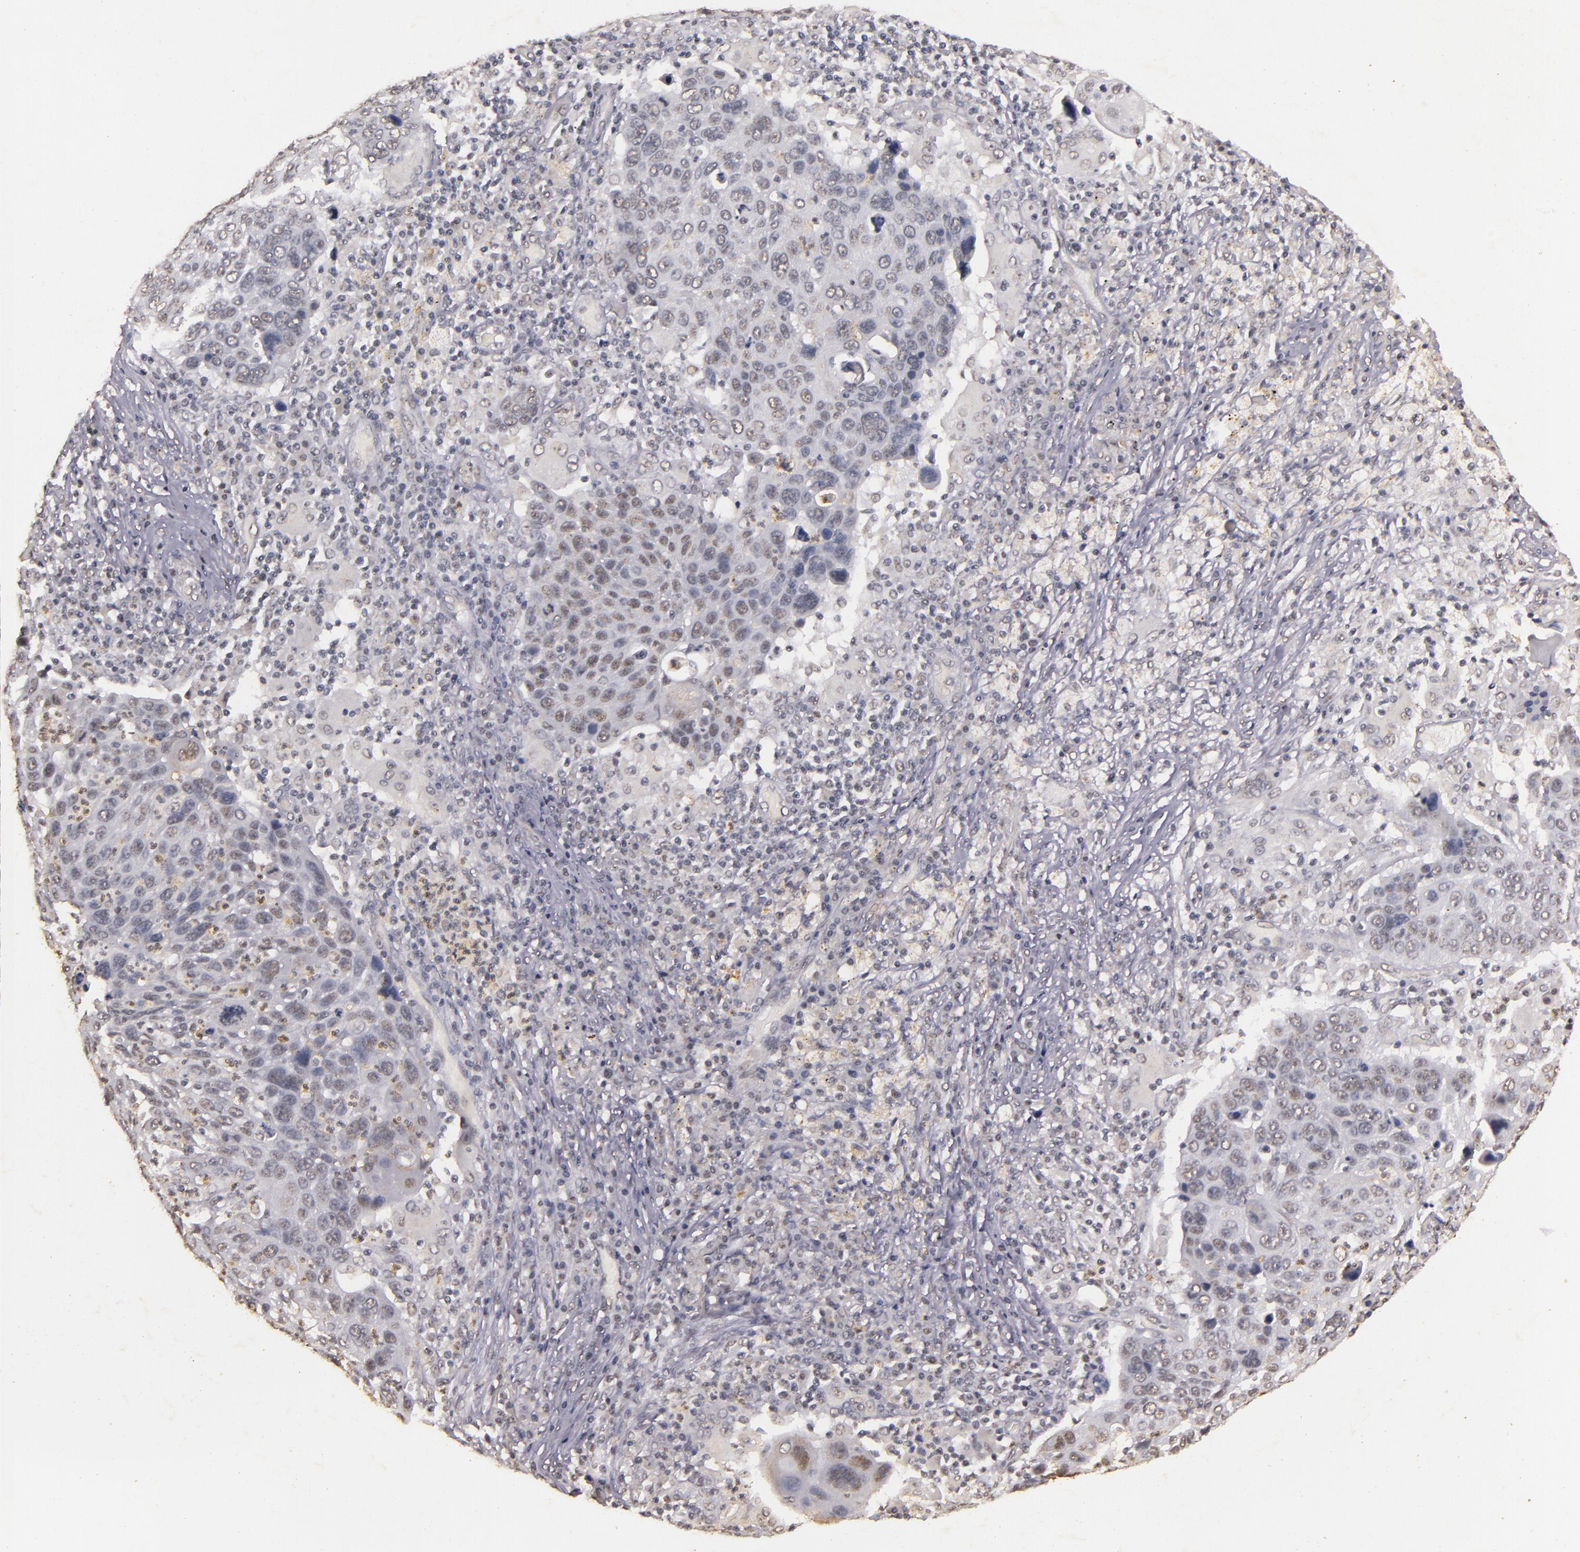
{"staining": {"intensity": "weak", "quantity": "<25%", "location": "nuclear"}, "tissue": "lung cancer", "cell_type": "Tumor cells", "image_type": "cancer", "snomed": [{"axis": "morphology", "description": "Squamous cell carcinoma, NOS"}, {"axis": "topography", "description": "Lung"}], "caption": "This is a image of IHC staining of lung cancer (squamous cell carcinoma), which shows no staining in tumor cells.", "gene": "CBX3", "patient": {"sex": "male", "age": 68}}